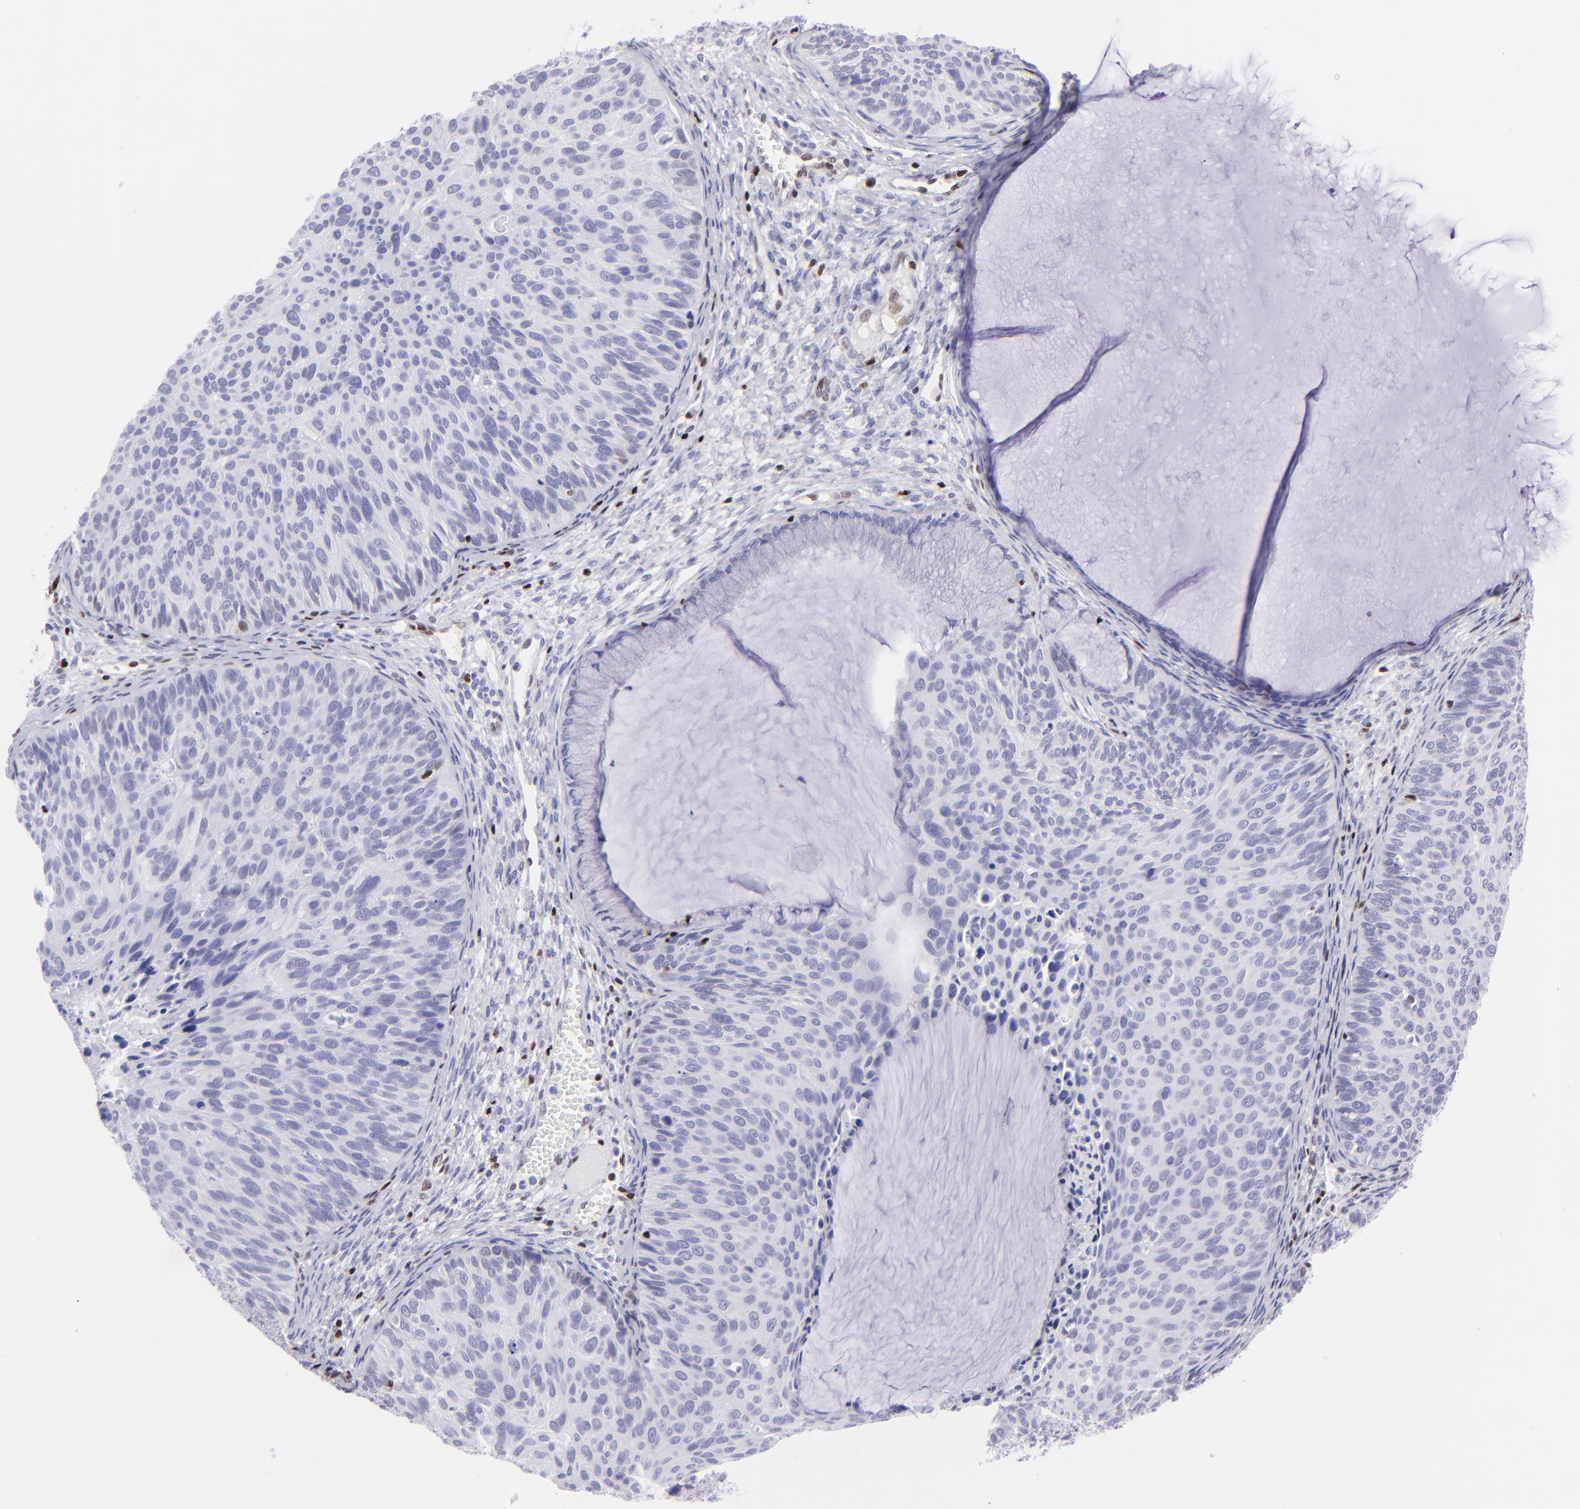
{"staining": {"intensity": "negative", "quantity": "none", "location": "none"}, "tissue": "cervical cancer", "cell_type": "Tumor cells", "image_type": "cancer", "snomed": [{"axis": "morphology", "description": "Squamous cell carcinoma, NOS"}, {"axis": "topography", "description": "Cervix"}], "caption": "Immunohistochemical staining of cervical cancer exhibits no significant expression in tumor cells.", "gene": "ETS1", "patient": {"sex": "female", "age": 36}}